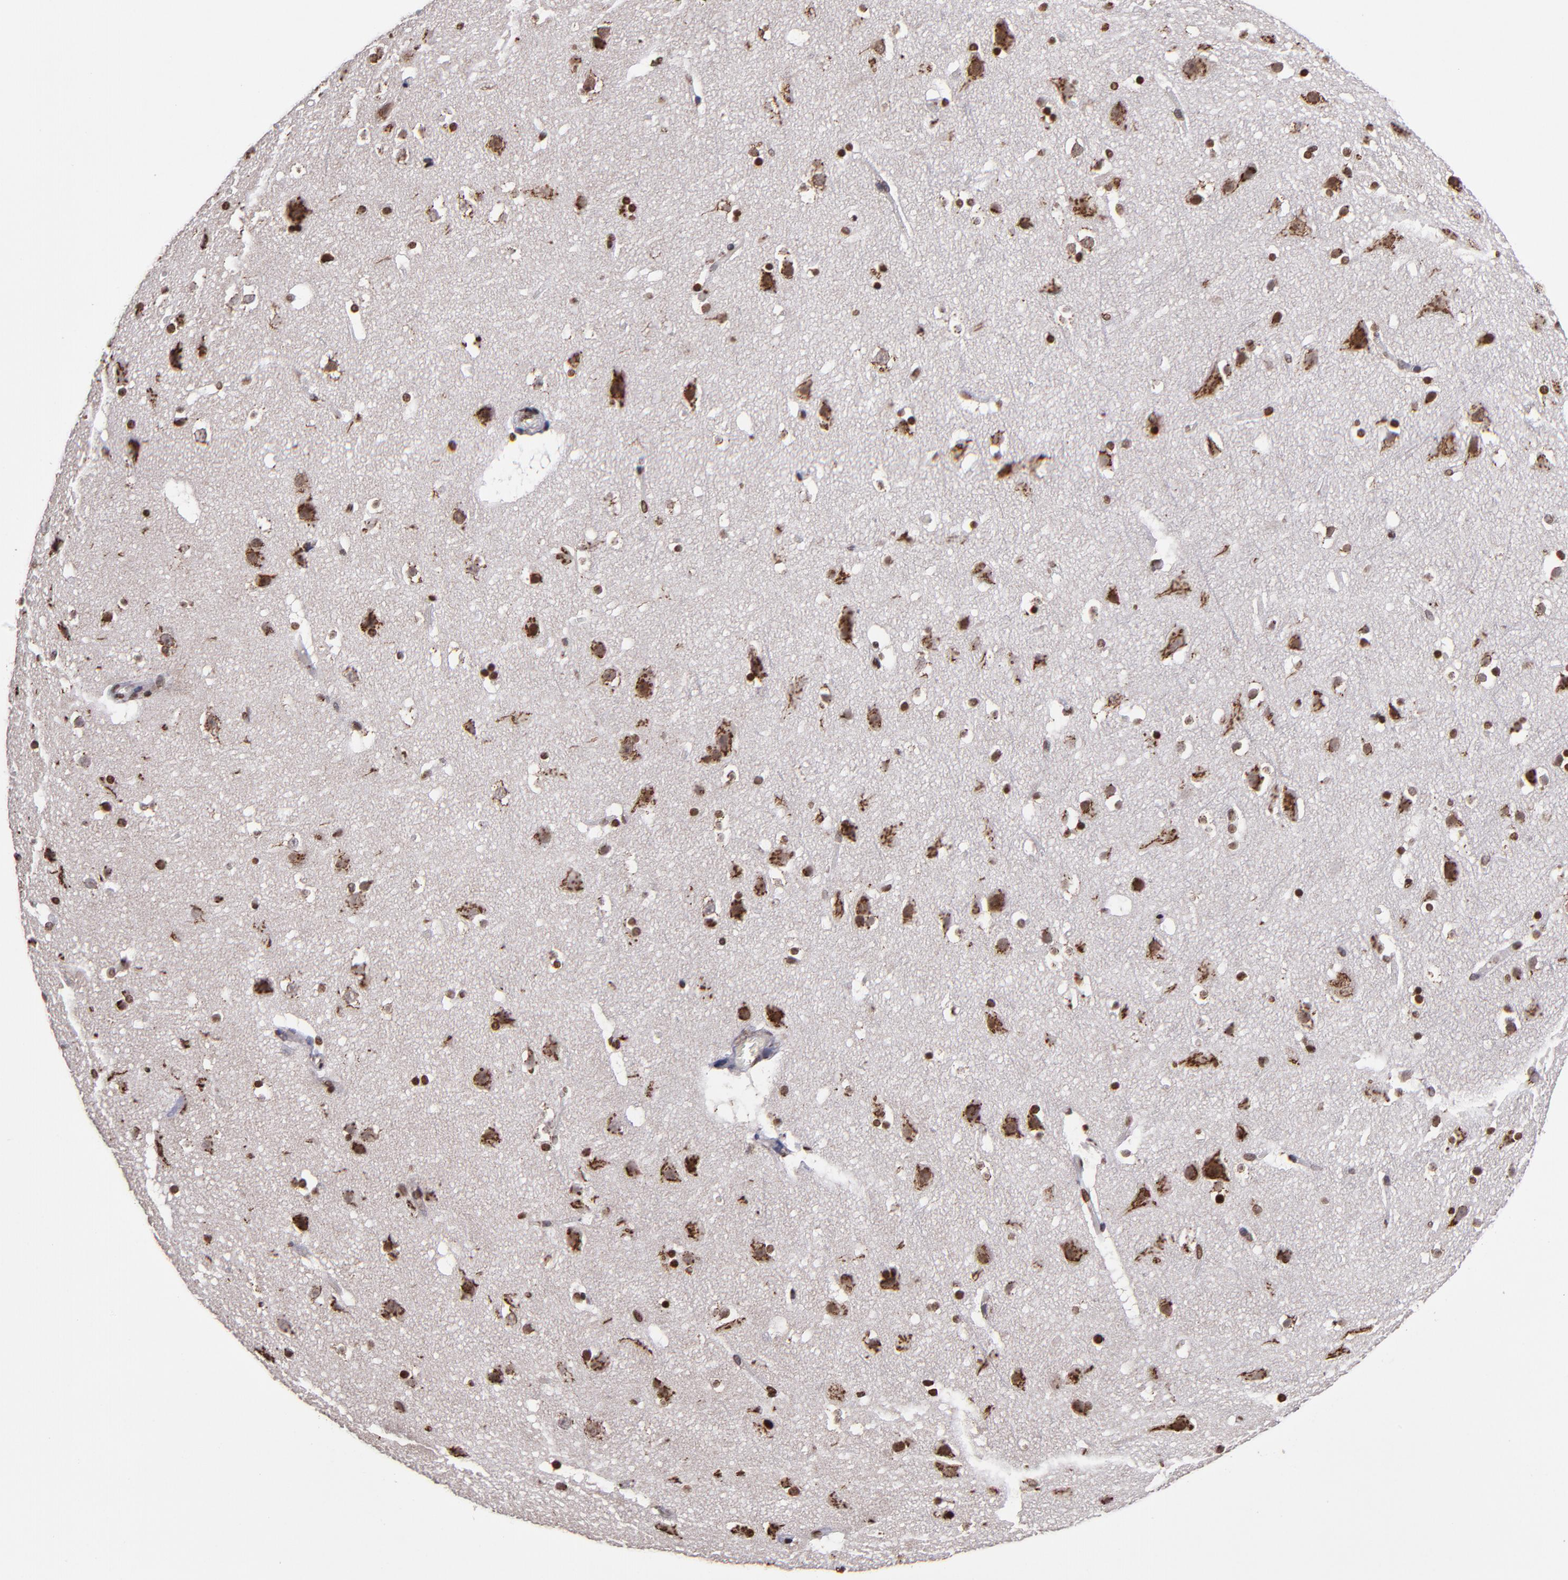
{"staining": {"intensity": "moderate", "quantity": "25%-75%", "location": "nuclear"}, "tissue": "cerebral cortex", "cell_type": "Endothelial cells", "image_type": "normal", "snomed": [{"axis": "morphology", "description": "Normal tissue, NOS"}, {"axis": "topography", "description": "Cerebral cortex"}], "caption": "Human cerebral cortex stained for a protein (brown) reveals moderate nuclear positive positivity in about 25%-75% of endothelial cells.", "gene": "CSDC2", "patient": {"sex": "male", "age": 45}}